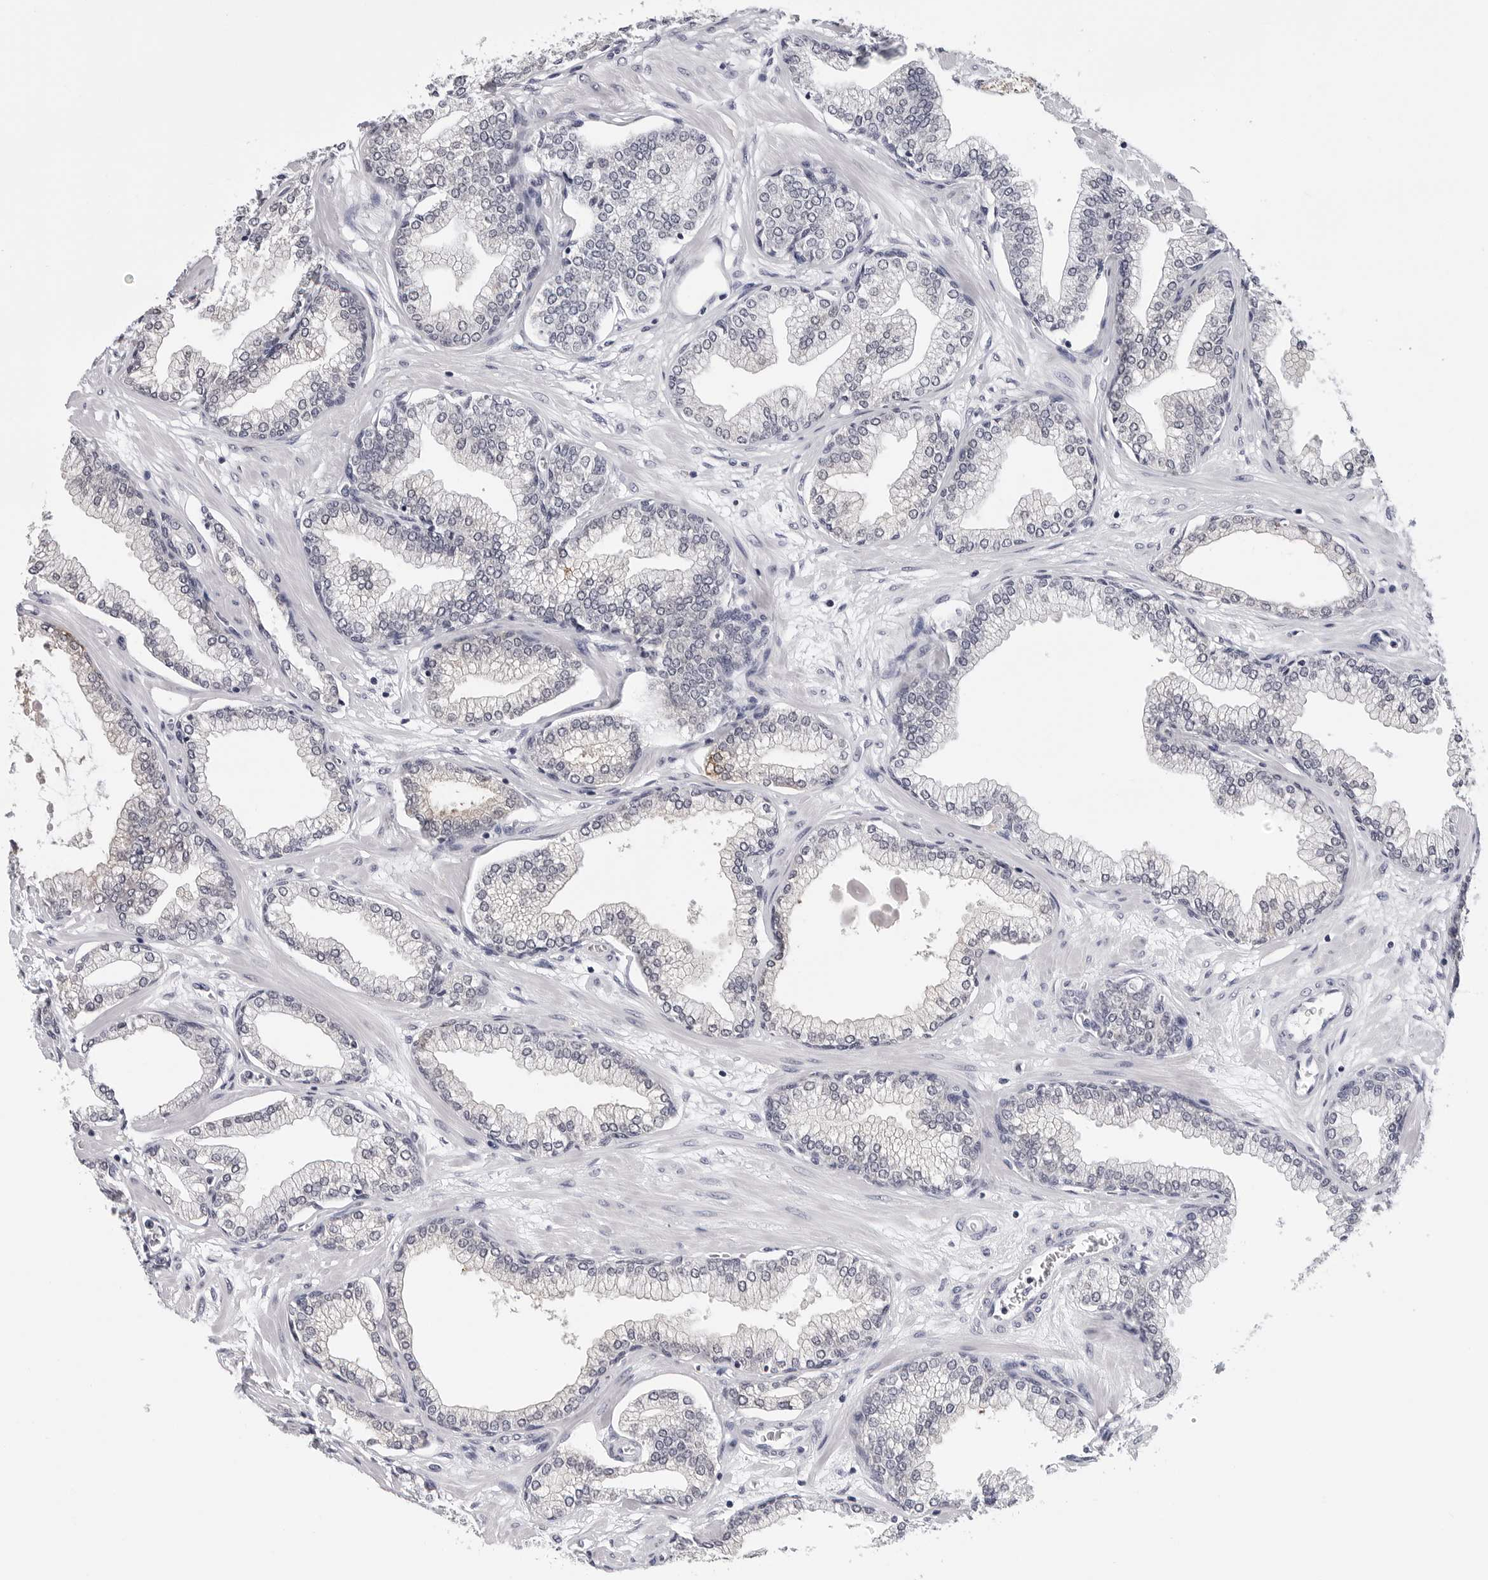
{"staining": {"intensity": "negative", "quantity": "none", "location": "none"}, "tissue": "prostate", "cell_type": "Glandular cells", "image_type": "normal", "snomed": [{"axis": "morphology", "description": "Normal tissue, NOS"}, {"axis": "morphology", "description": "Urothelial carcinoma, Low grade"}, {"axis": "topography", "description": "Urinary bladder"}, {"axis": "topography", "description": "Prostate"}], "caption": "The immunohistochemistry image has no significant staining in glandular cells of prostate.", "gene": "GNL2", "patient": {"sex": "male", "age": 60}}